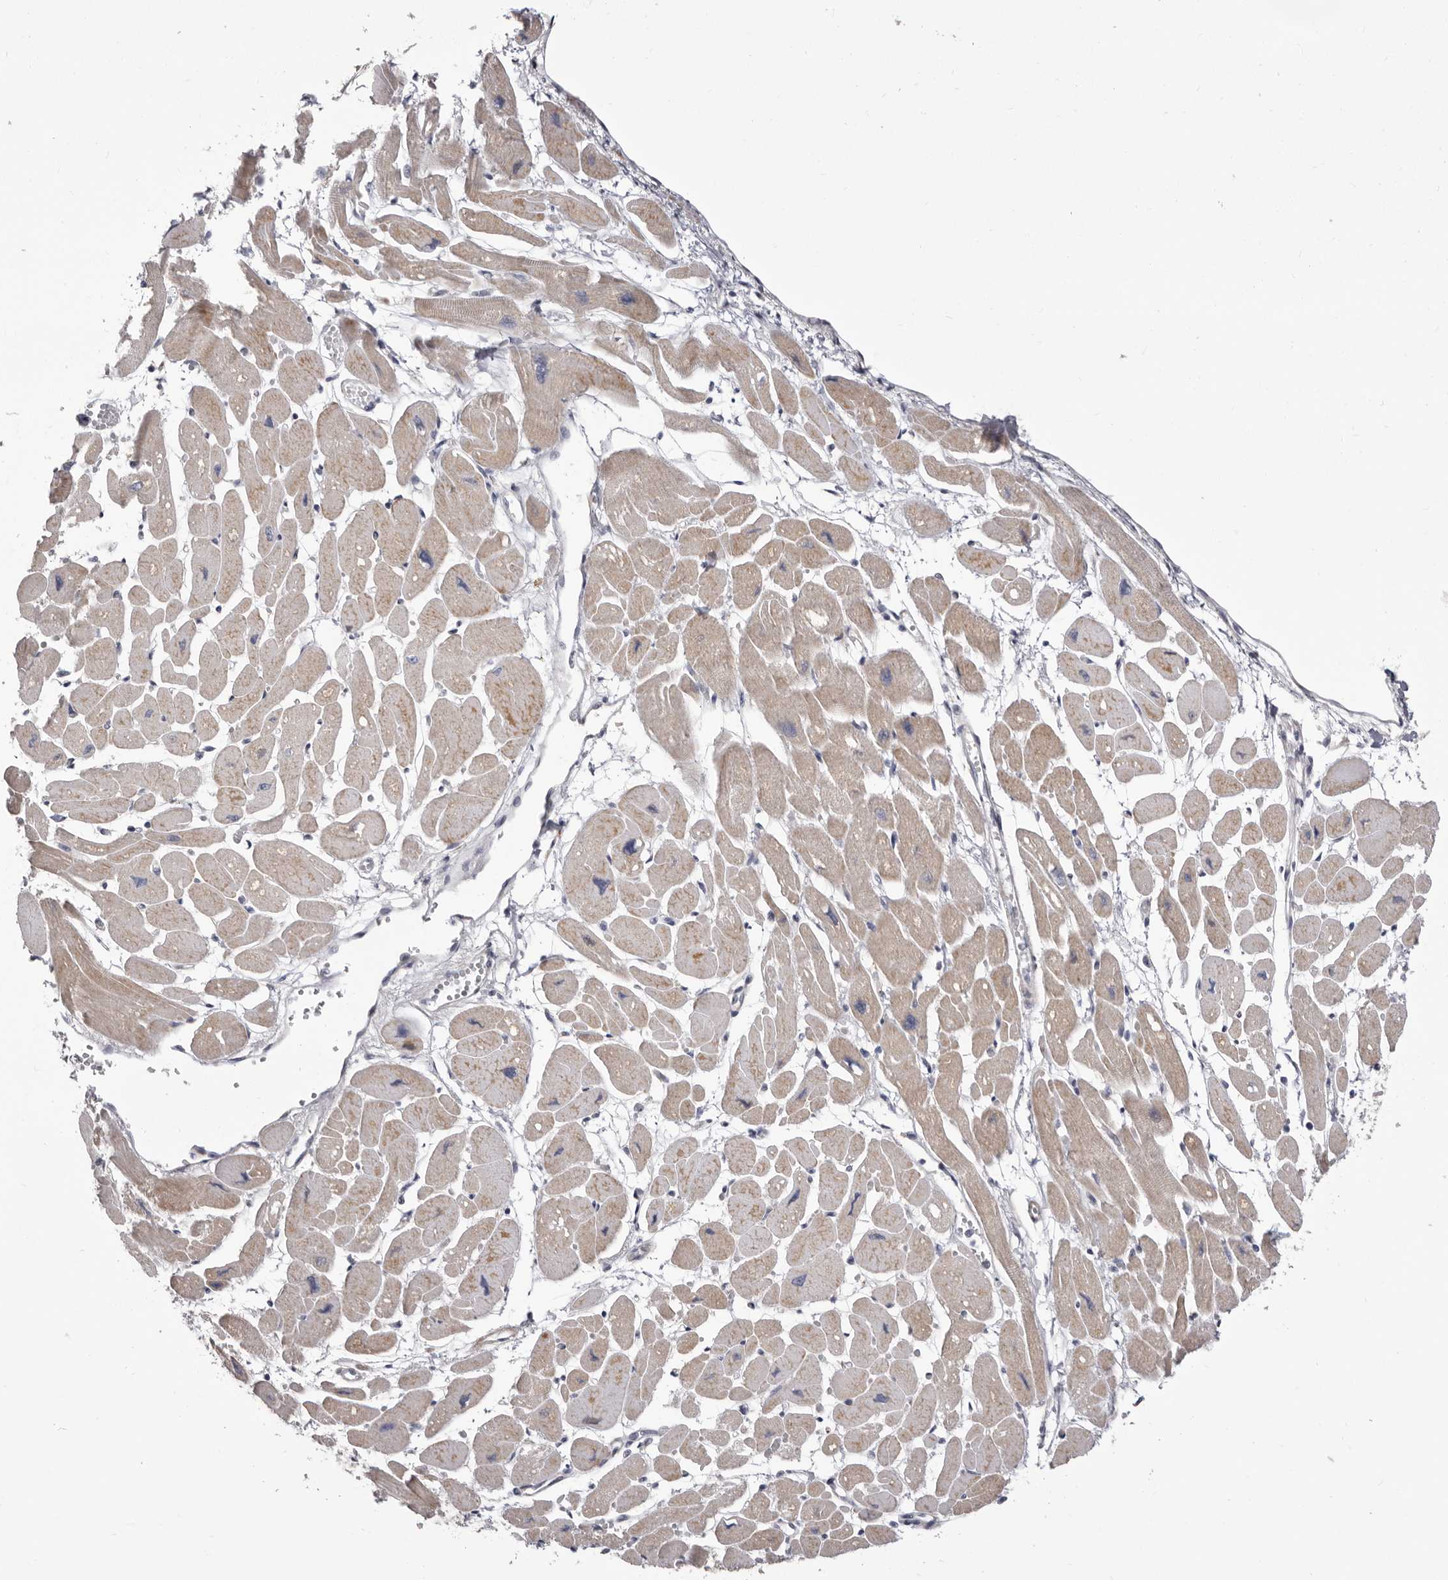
{"staining": {"intensity": "weak", "quantity": "25%-75%", "location": "cytoplasmic/membranous"}, "tissue": "heart muscle", "cell_type": "Cardiomyocytes", "image_type": "normal", "snomed": [{"axis": "morphology", "description": "Normal tissue, NOS"}, {"axis": "topography", "description": "Heart"}], "caption": "Immunohistochemical staining of benign human heart muscle shows 25%-75% levels of weak cytoplasmic/membranous protein positivity in approximately 25%-75% of cardiomyocytes.", "gene": "NUBPL", "patient": {"sex": "female", "age": 54}}